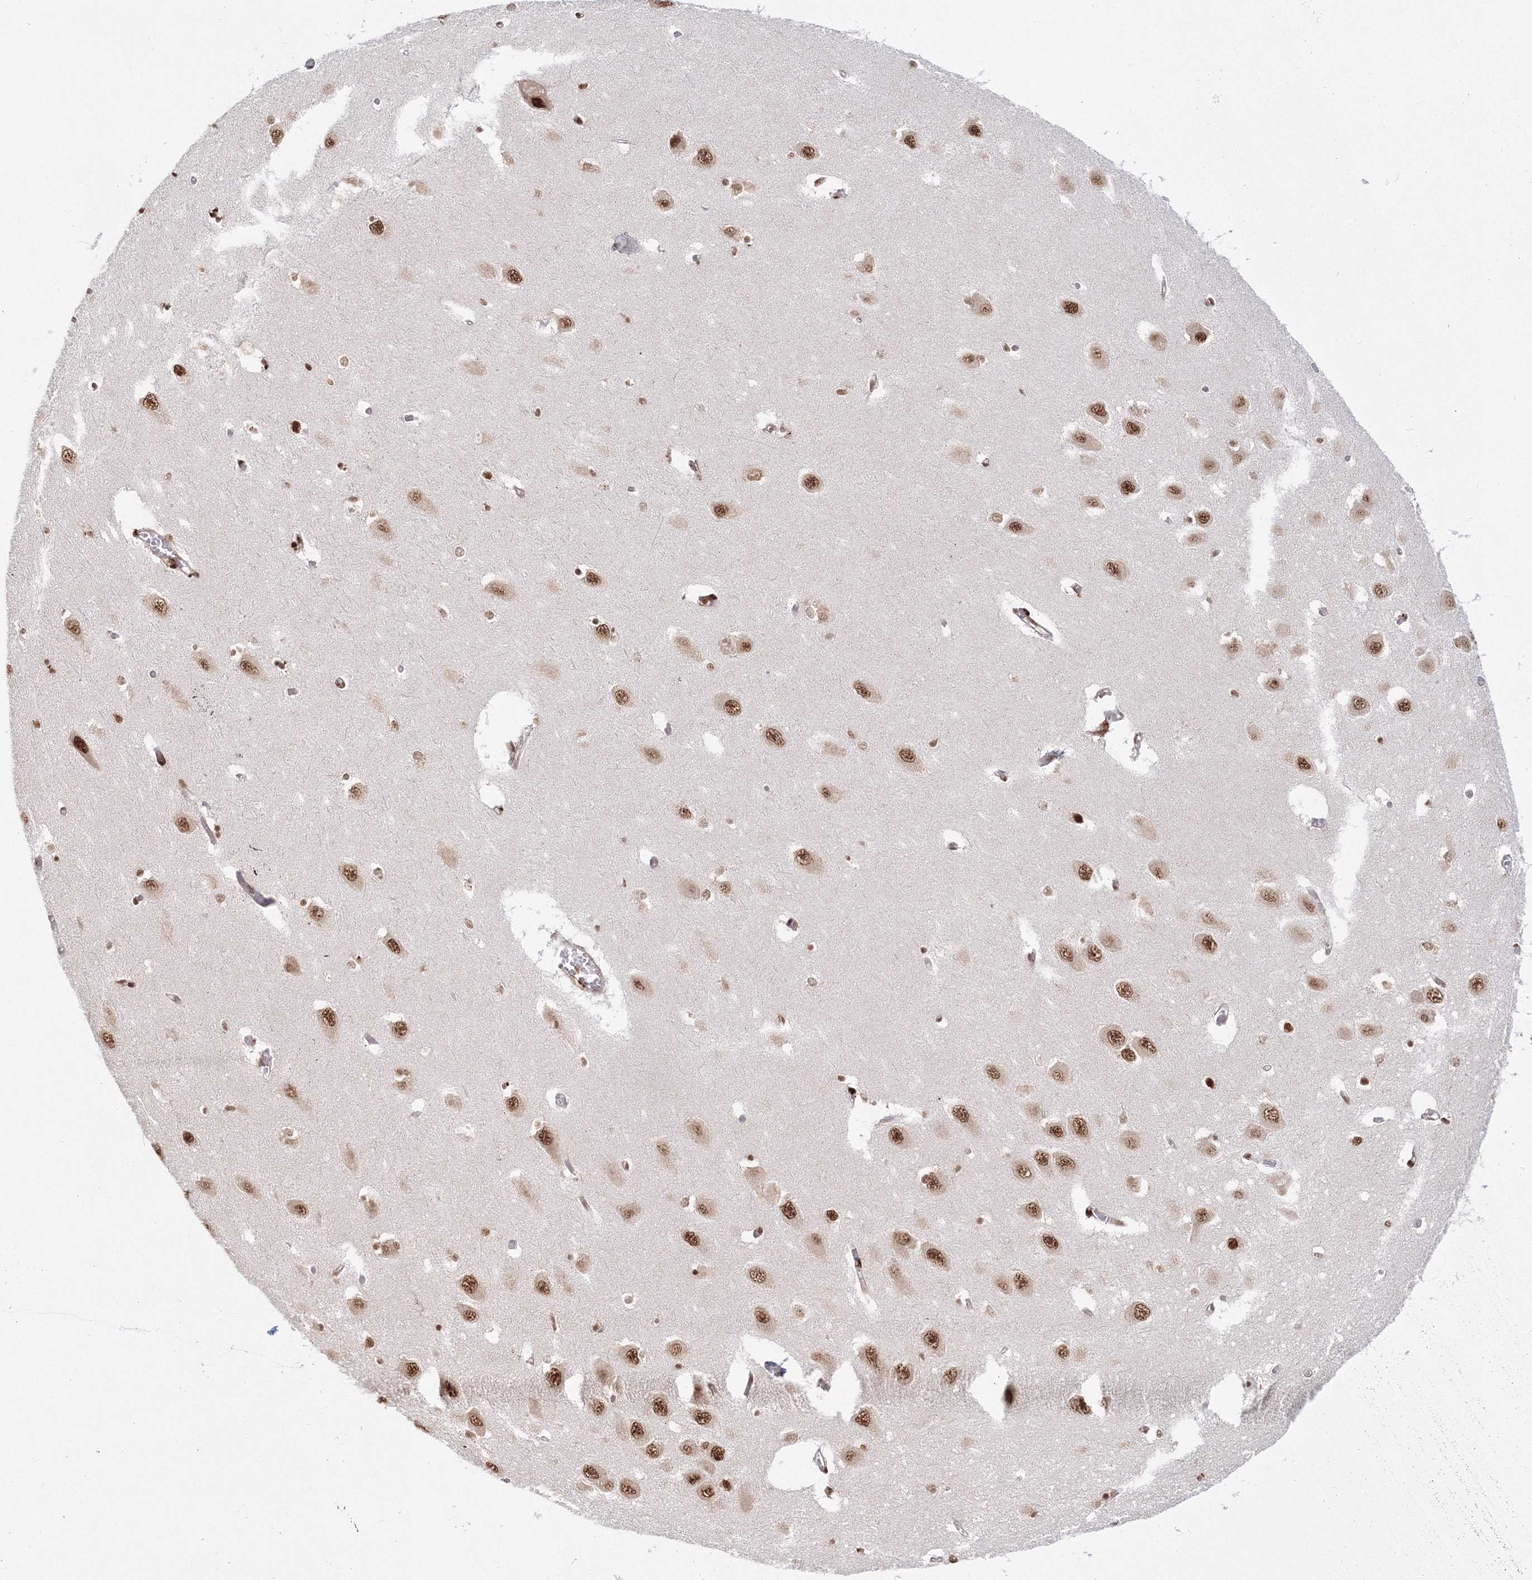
{"staining": {"intensity": "strong", "quantity": ">75%", "location": "nuclear"}, "tissue": "hippocampus", "cell_type": "Glial cells", "image_type": "normal", "snomed": [{"axis": "morphology", "description": "Normal tissue, NOS"}, {"axis": "topography", "description": "Hippocampus"}], "caption": "This image demonstrates immunohistochemistry staining of unremarkable human hippocampus, with high strong nuclear expression in about >75% of glial cells.", "gene": "KIF20A", "patient": {"sex": "male", "age": 70}}